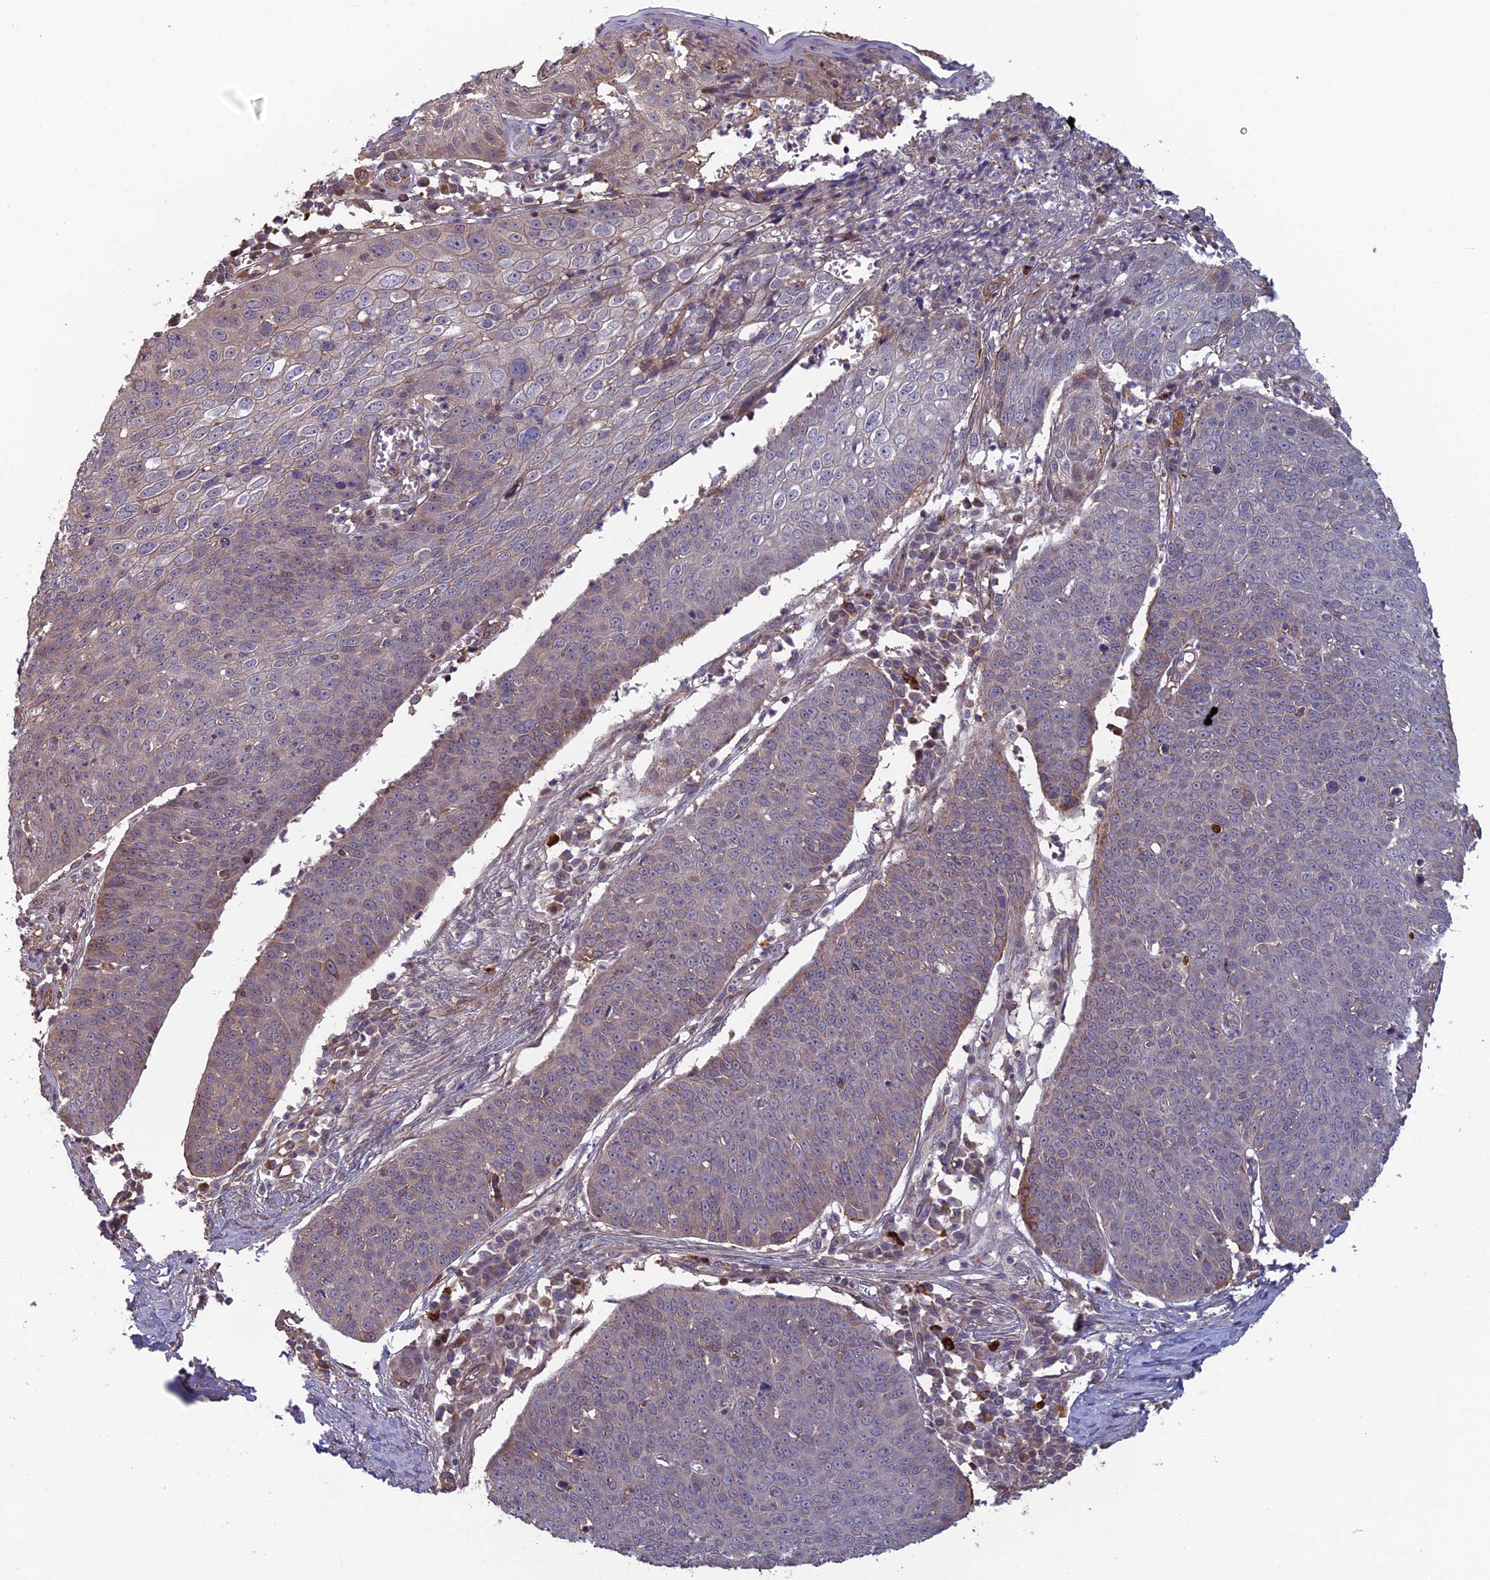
{"staining": {"intensity": "negative", "quantity": "none", "location": "none"}, "tissue": "skin cancer", "cell_type": "Tumor cells", "image_type": "cancer", "snomed": [{"axis": "morphology", "description": "Squamous cell carcinoma, NOS"}, {"axis": "topography", "description": "Skin"}], "caption": "Tumor cells are negative for brown protein staining in skin cancer (squamous cell carcinoma).", "gene": "CCDC183", "patient": {"sex": "male", "age": 71}}